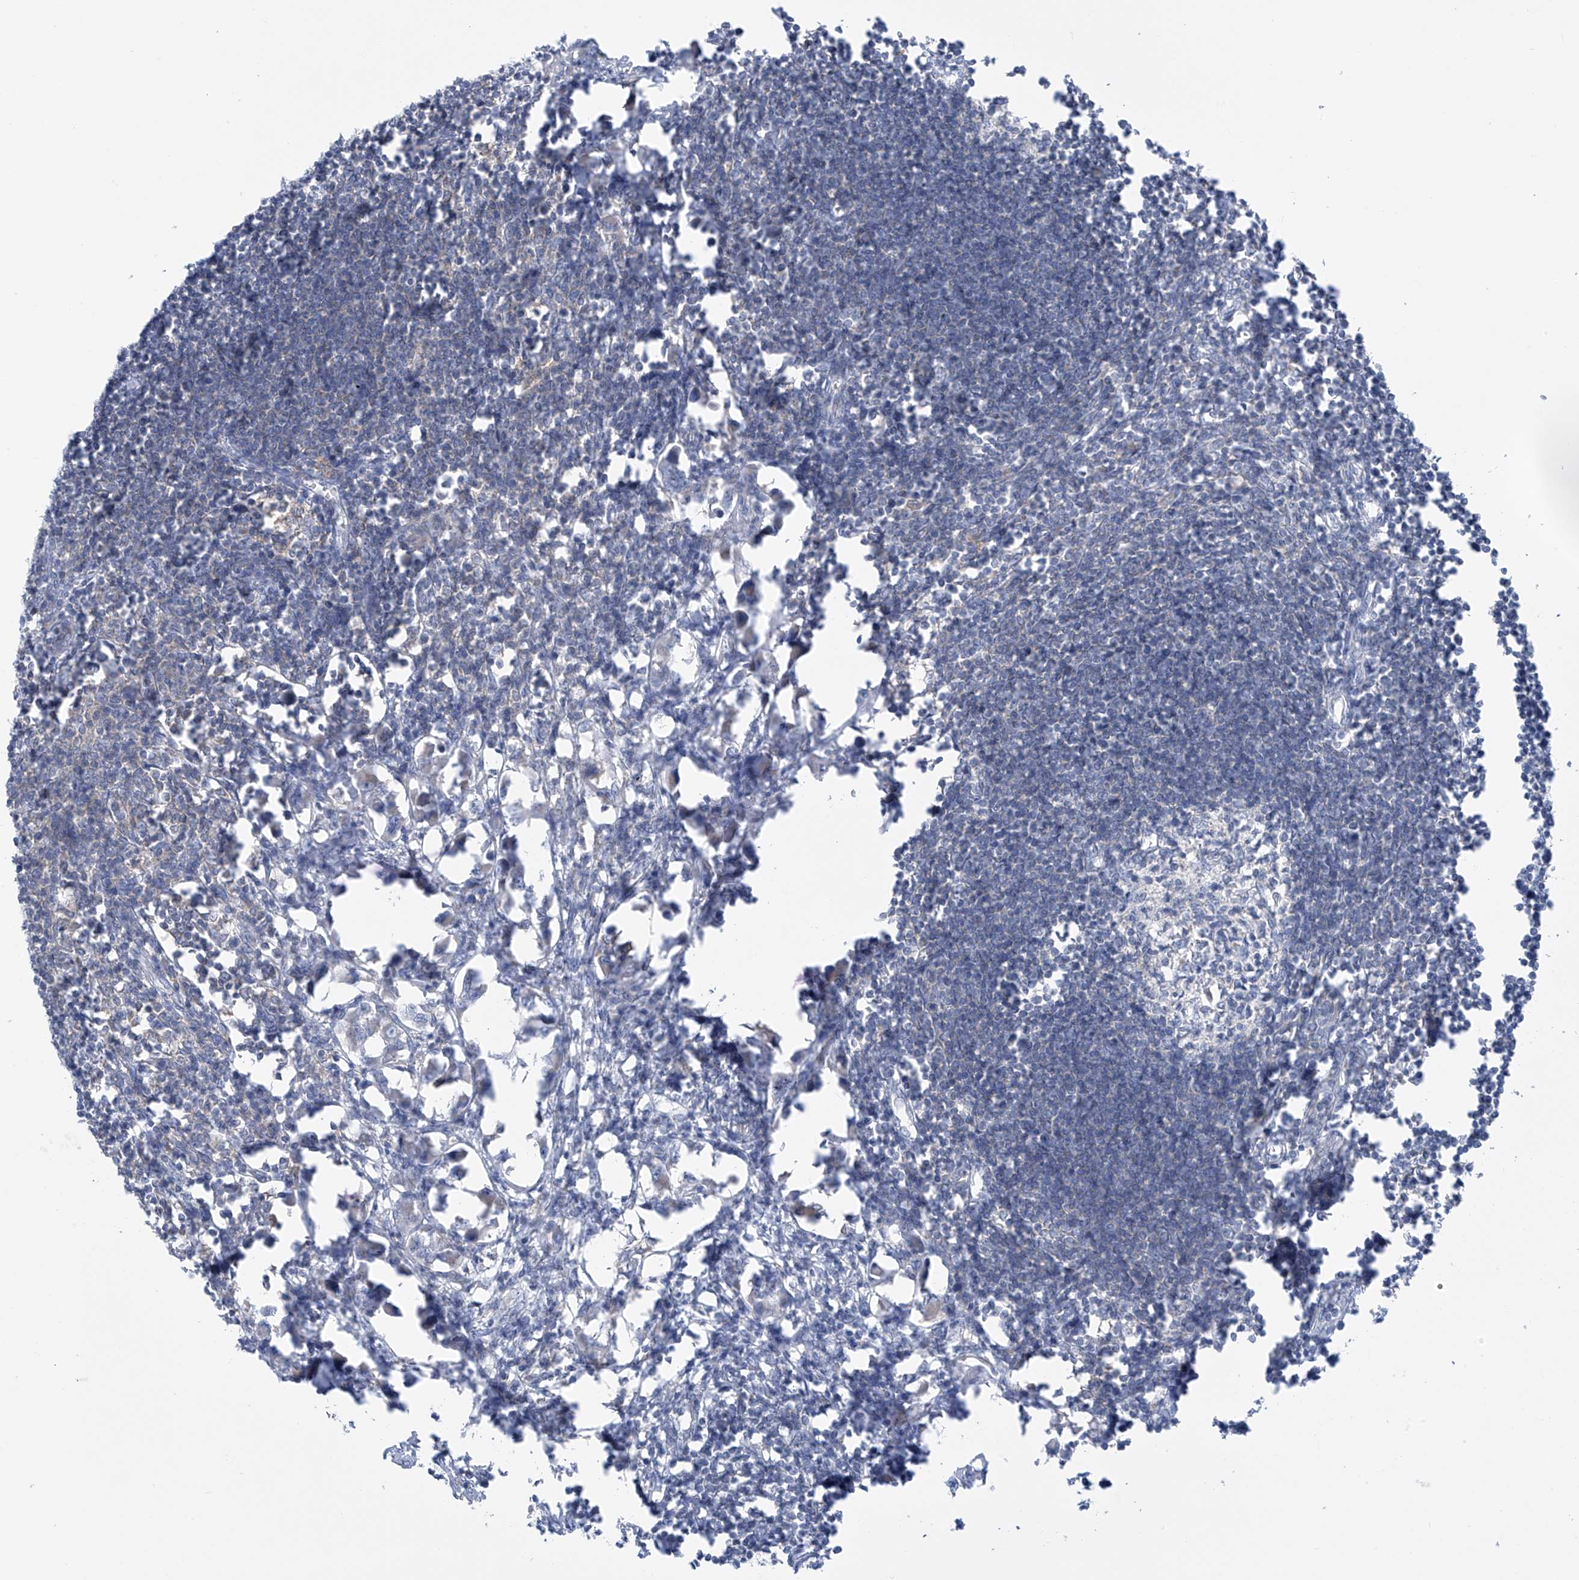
{"staining": {"intensity": "negative", "quantity": "none", "location": "none"}, "tissue": "lymph node", "cell_type": "Germinal center cells", "image_type": "normal", "snomed": [{"axis": "morphology", "description": "Normal tissue, NOS"}, {"axis": "morphology", "description": "Malignant melanoma, Metastatic site"}, {"axis": "topography", "description": "Lymph node"}], "caption": "High magnification brightfield microscopy of normal lymph node stained with DAB (brown) and counterstained with hematoxylin (blue): germinal center cells show no significant positivity. (Stains: DAB immunohistochemistry (IHC) with hematoxylin counter stain, Microscopy: brightfield microscopy at high magnification).", "gene": "SLC6A12", "patient": {"sex": "male", "age": 41}}